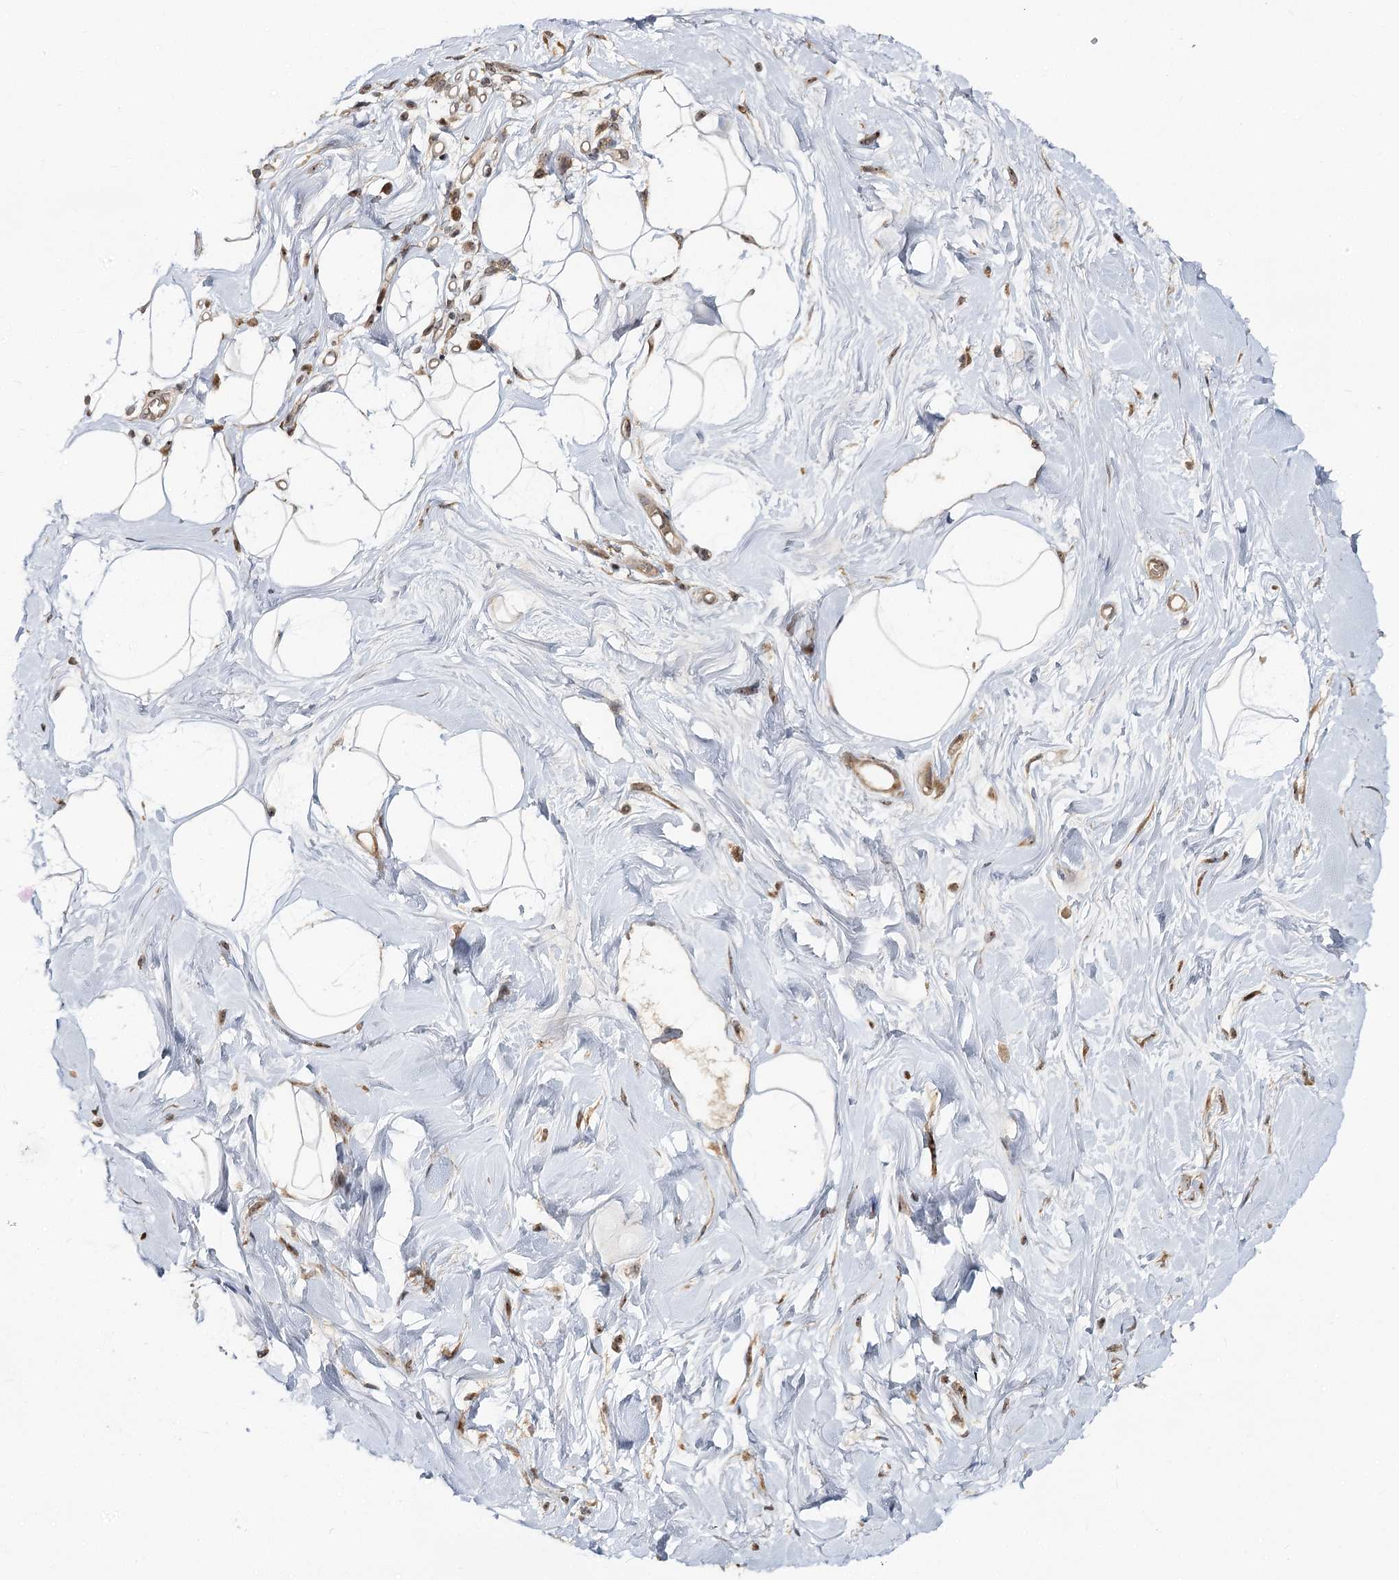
{"staining": {"intensity": "moderate", "quantity": ">75%", "location": "nuclear"}, "tissue": "breast", "cell_type": "Adipocytes", "image_type": "normal", "snomed": [{"axis": "morphology", "description": "Normal tissue, NOS"}, {"axis": "topography", "description": "Breast"}], "caption": "Protein analysis of benign breast reveals moderate nuclear expression in approximately >75% of adipocytes.", "gene": "PIK3C2A", "patient": {"sex": "female", "age": 45}}